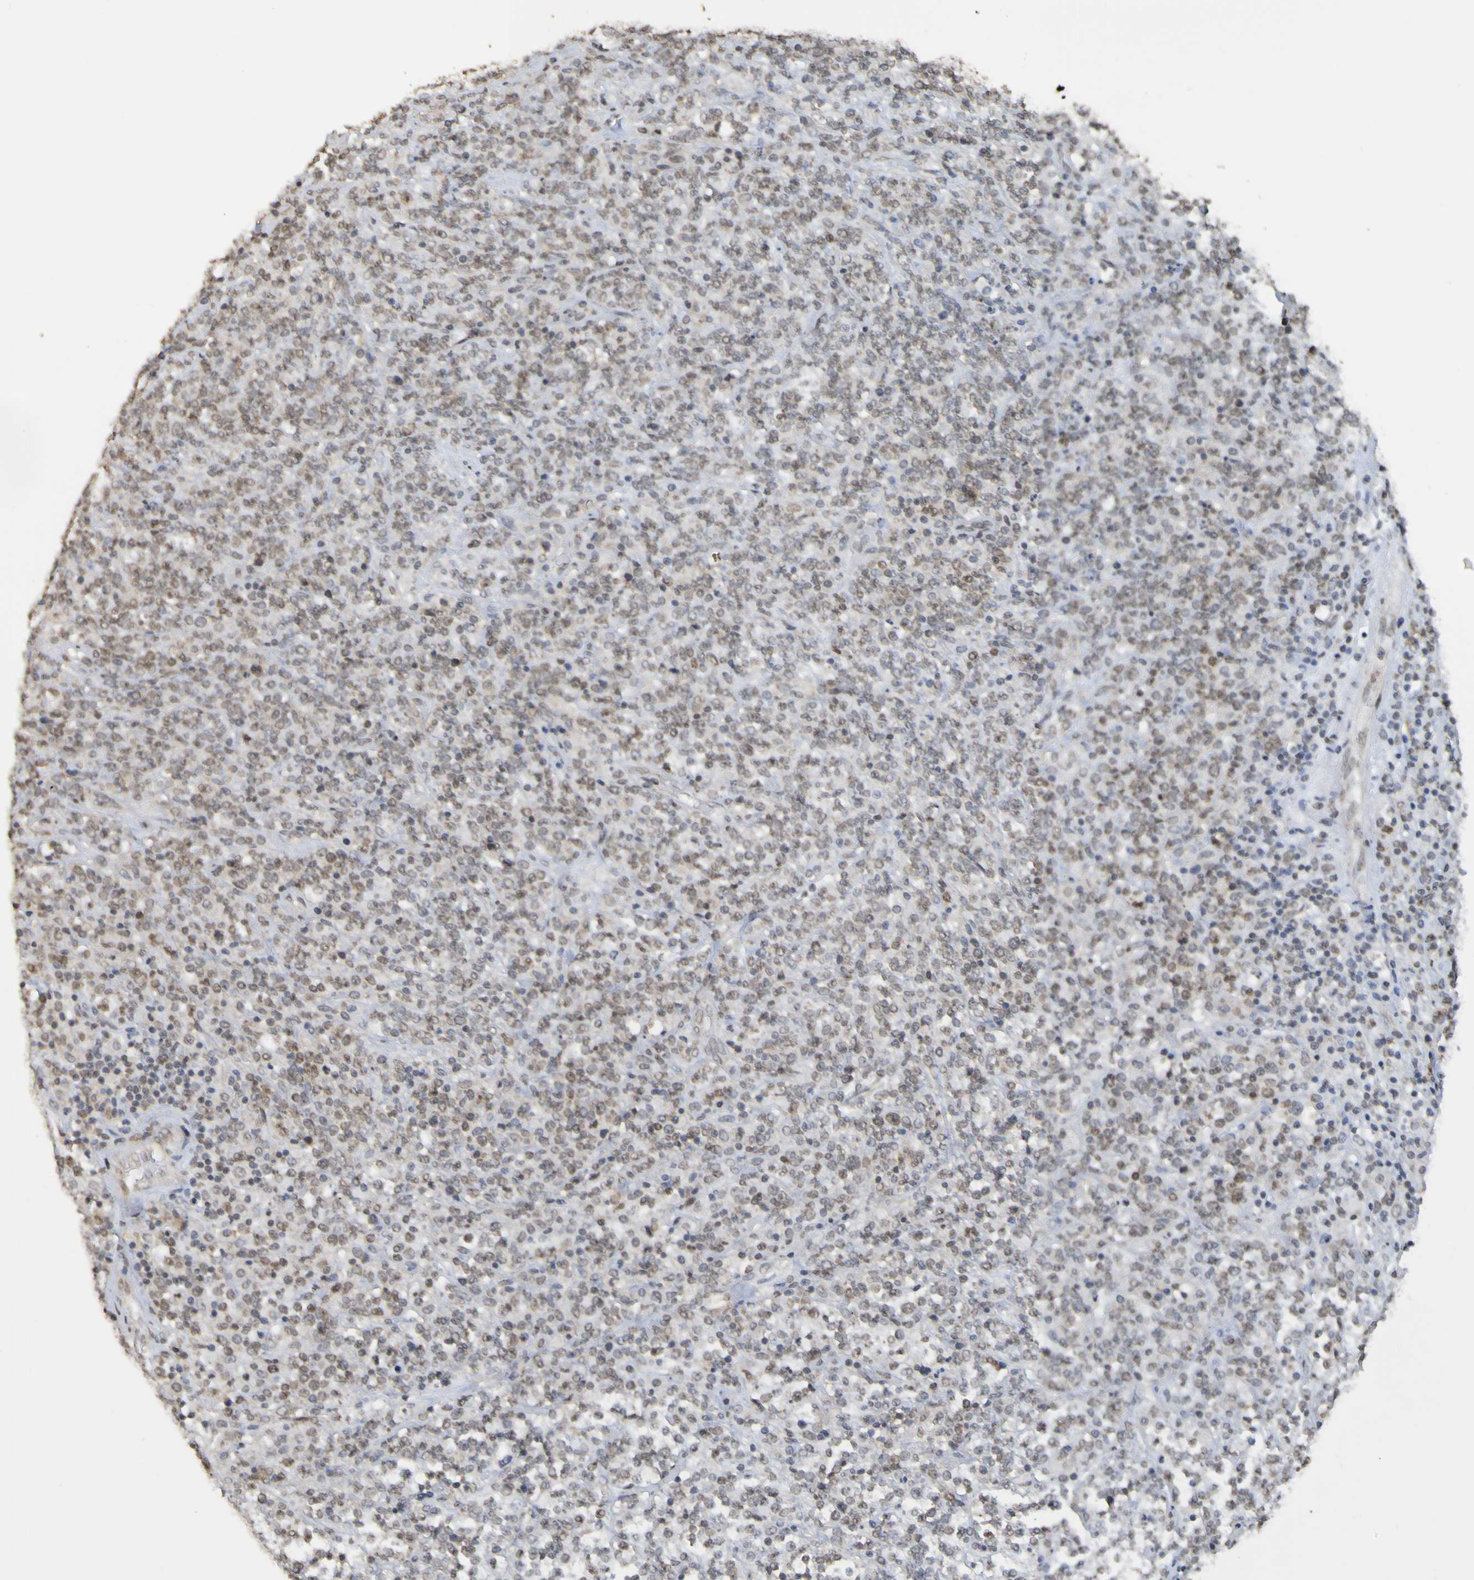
{"staining": {"intensity": "weak", "quantity": ">75%", "location": "nuclear"}, "tissue": "lymphoma", "cell_type": "Tumor cells", "image_type": "cancer", "snomed": [{"axis": "morphology", "description": "Malignant lymphoma, non-Hodgkin's type, High grade"}, {"axis": "topography", "description": "Soft tissue"}], "caption": "Immunohistochemical staining of human lymphoma shows low levels of weak nuclear expression in approximately >75% of tumor cells. The staining was performed using DAB to visualize the protein expression in brown, while the nuclei were stained in blue with hematoxylin (Magnification: 20x).", "gene": "ALKBH2", "patient": {"sex": "male", "age": 18}}